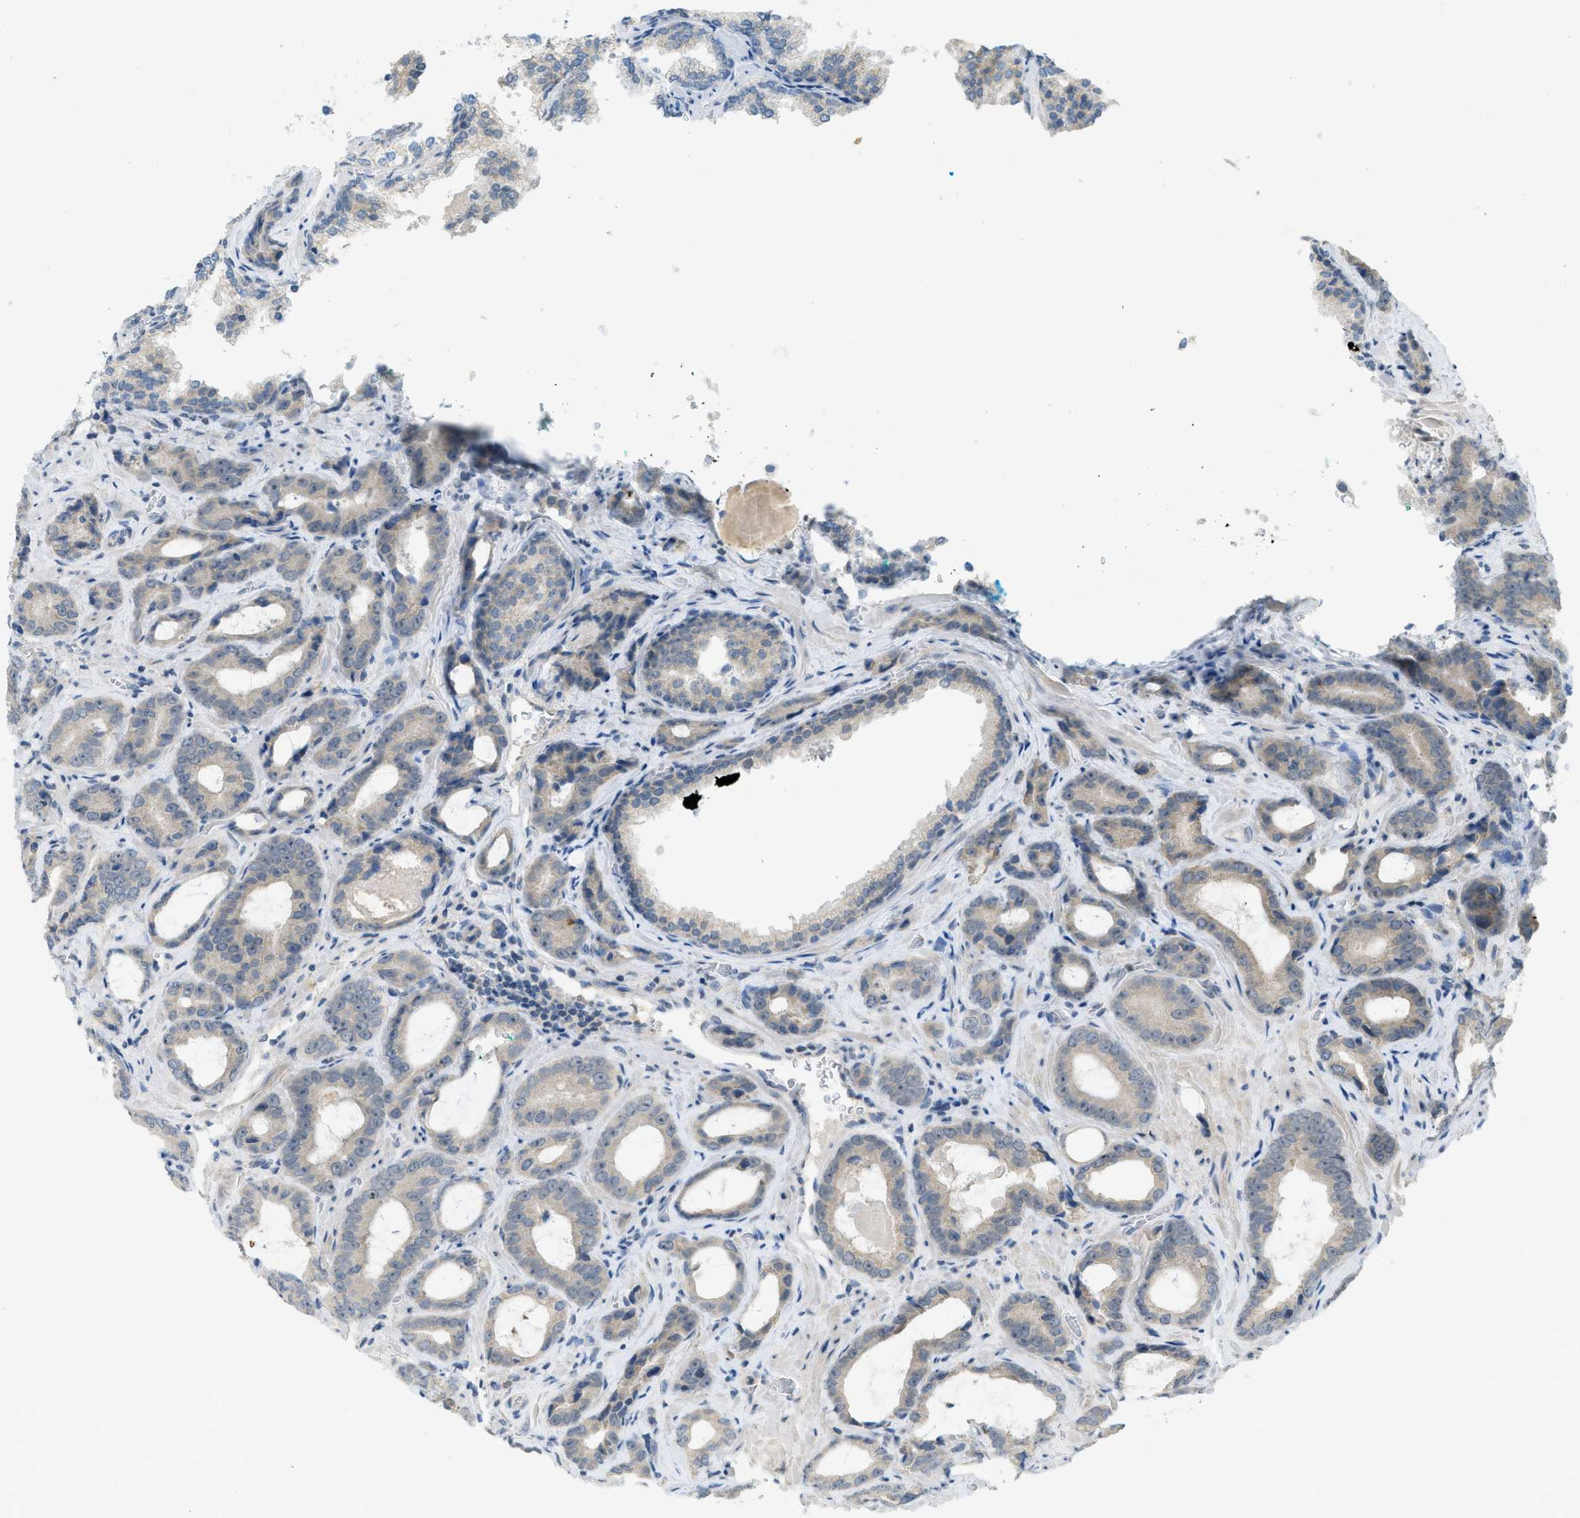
{"staining": {"intensity": "weak", "quantity": "<25%", "location": "cytoplasmic/membranous"}, "tissue": "prostate cancer", "cell_type": "Tumor cells", "image_type": "cancer", "snomed": [{"axis": "morphology", "description": "Adenocarcinoma, Low grade"}, {"axis": "topography", "description": "Prostate"}], "caption": "The histopathology image exhibits no staining of tumor cells in prostate adenocarcinoma (low-grade).", "gene": "TXNDC2", "patient": {"sex": "male", "age": 60}}